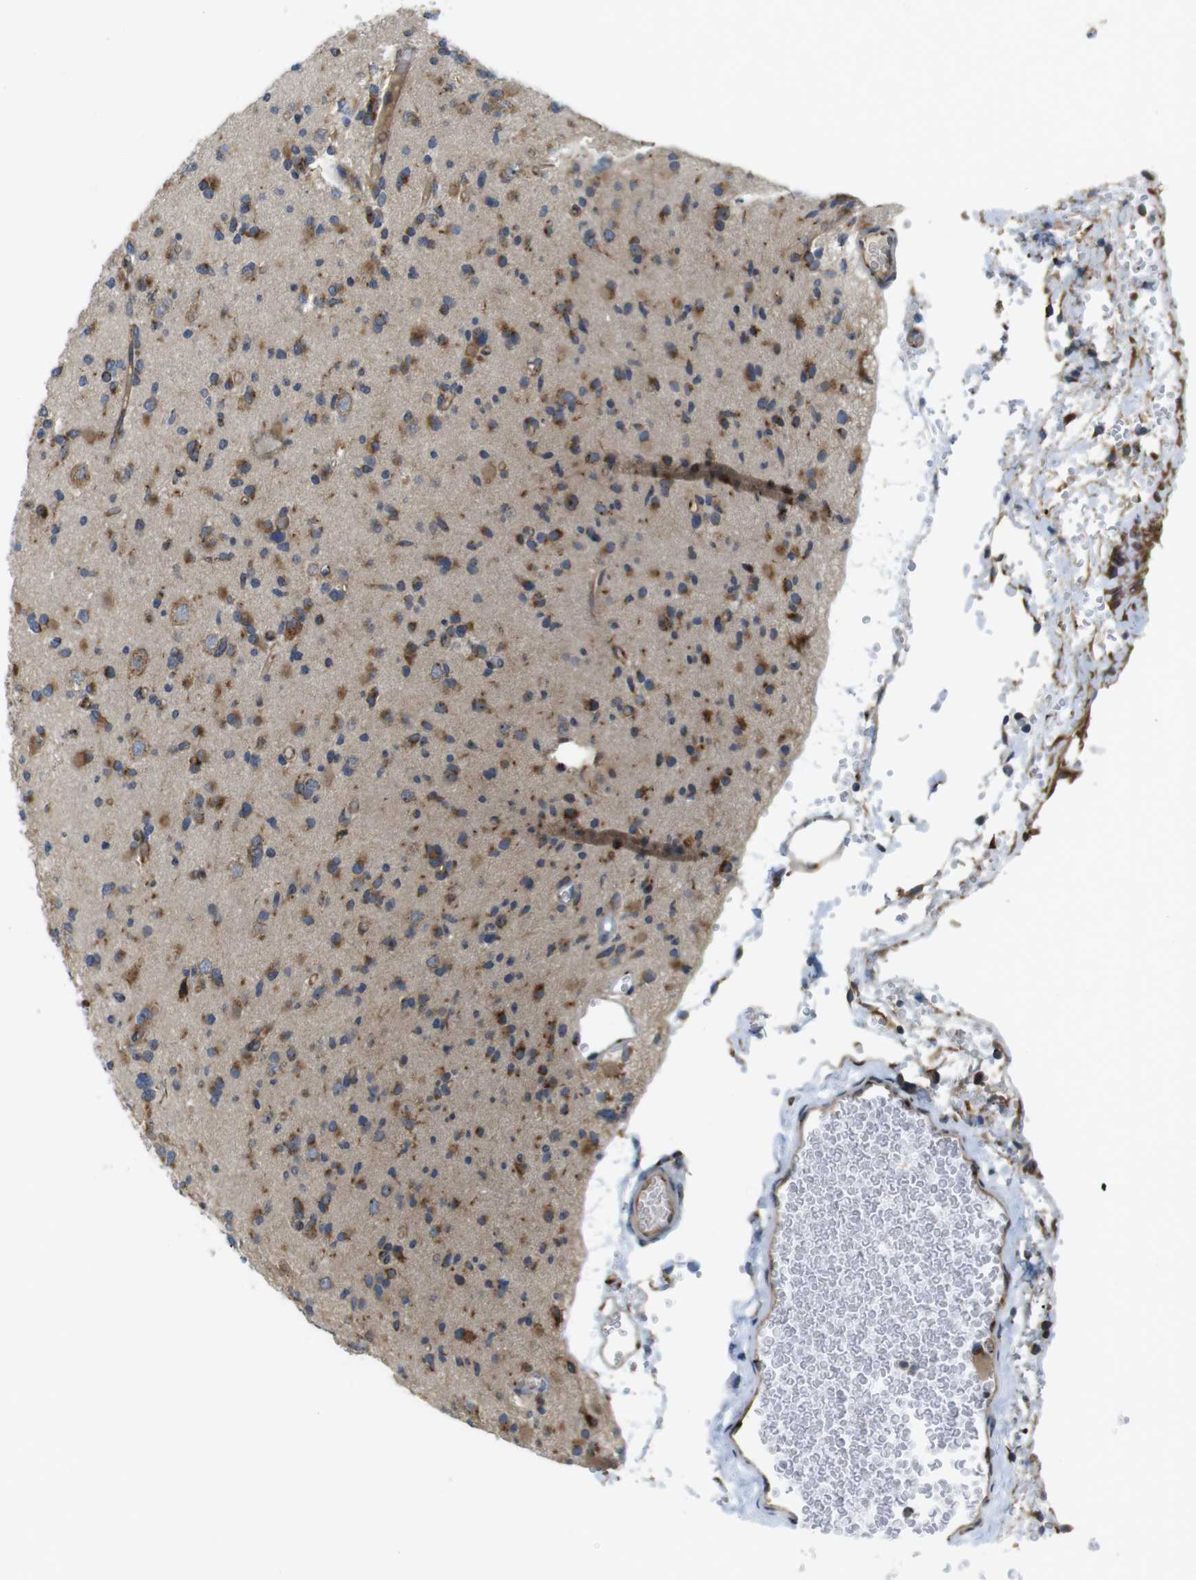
{"staining": {"intensity": "moderate", "quantity": ">75%", "location": "cytoplasmic/membranous"}, "tissue": "glioma", "cell_type": "Tumor cells", "image_type": "cancer", "snomed": [{"axis": "morphology", "description": "Glioma, malignant, Low grade"}, {"axis": "topography", "description": "Brain"}], "caption": "Protein expression by immunohistochemistry (IHC) shows moderate cytoplasmic/membranous staining in about >75% of tumor cells in glioma.", "gene": "TMEM143", "patient": {"sex": "female", "age": 22}}